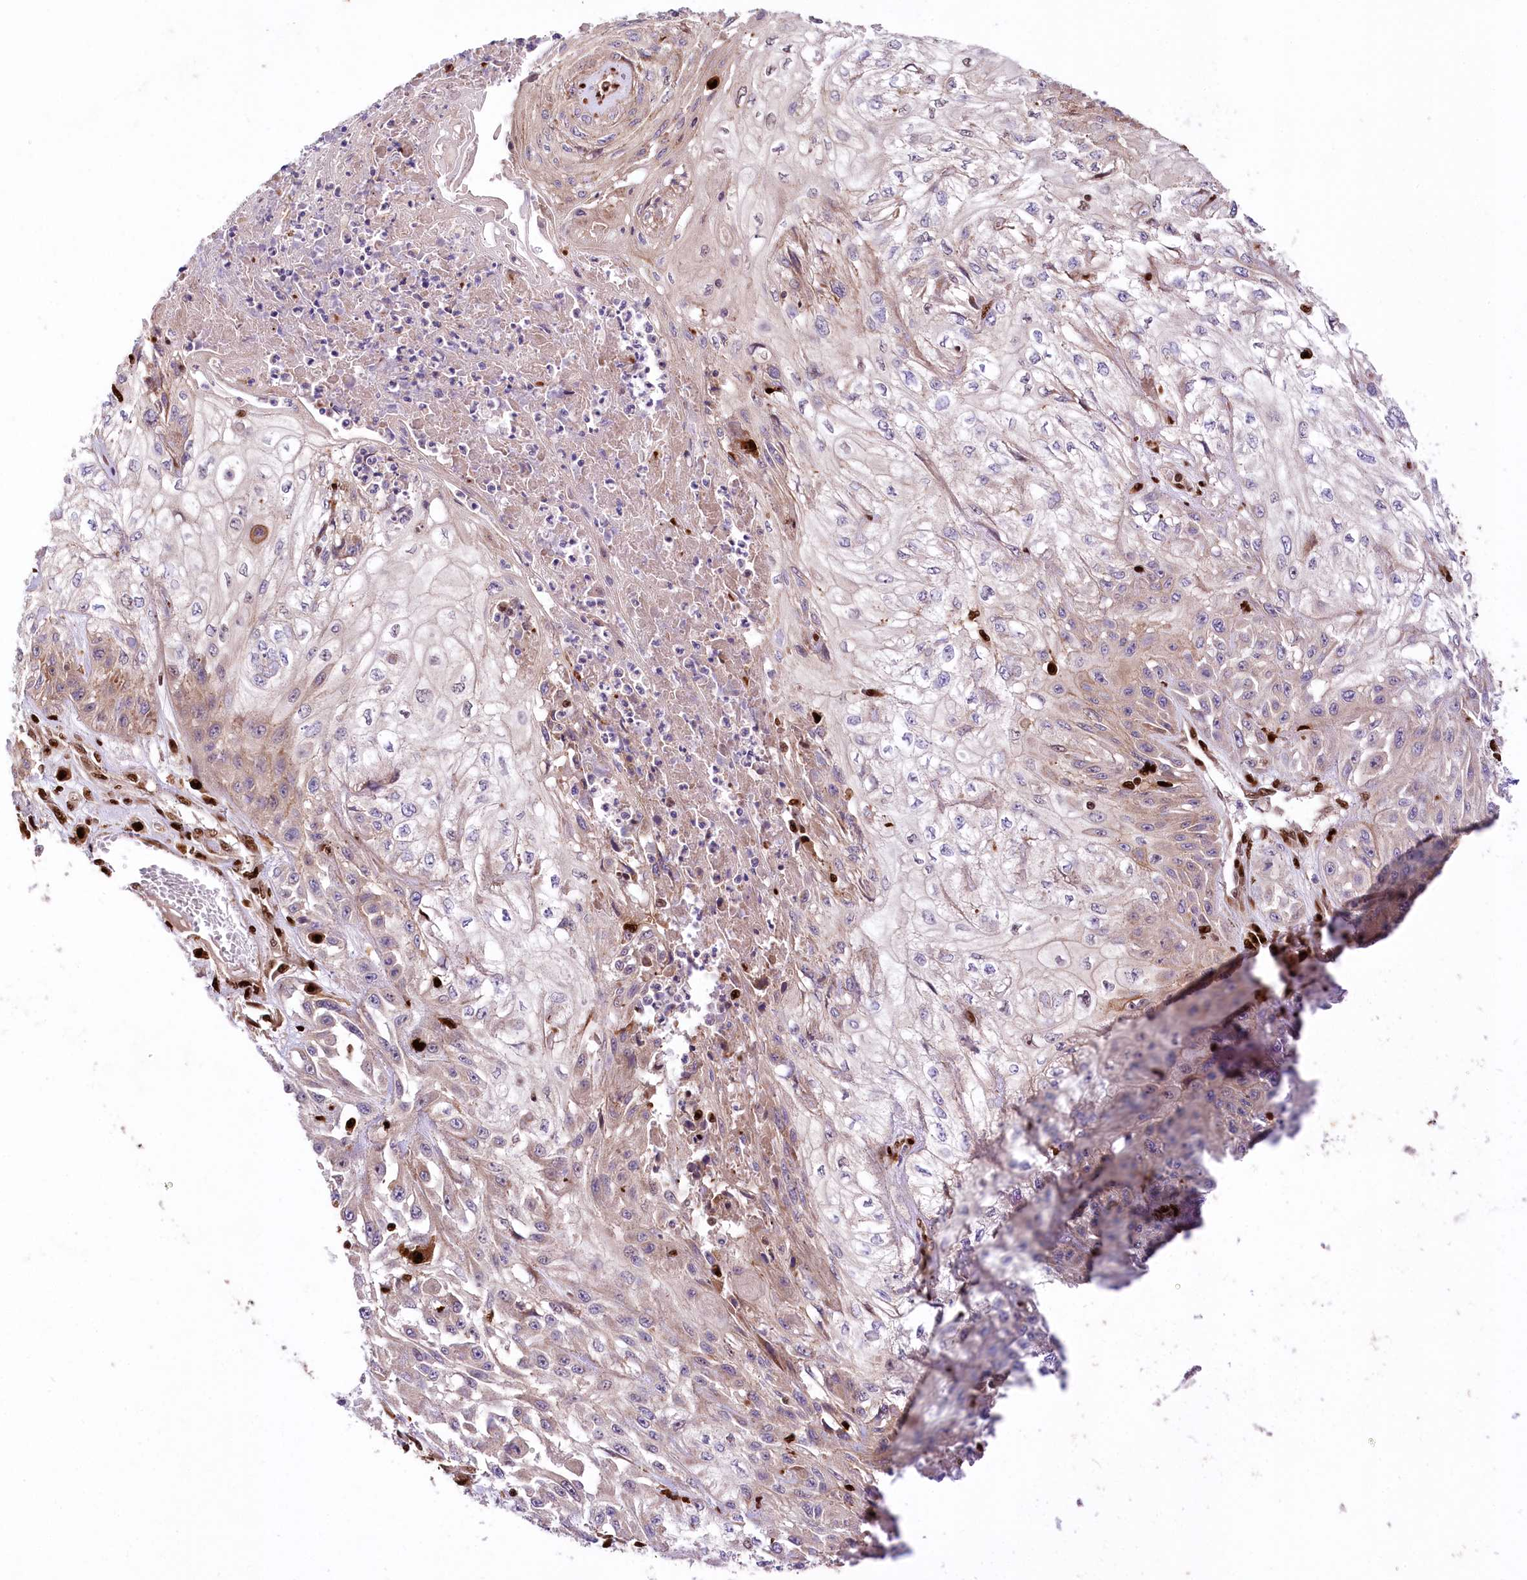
{"staining": {"intensity": "weak", "quantity": "25%-75%", "location": "cytoplasmic/membranous"}, "tissue": "skin cancer", "cell_type": "Tumor cells", "image_type": "cancer", "snomed": [{"axis": "morphology", "description": "Squamous cell carcinoma, NOS"}, {"axis": "morphology", "description": "Squamous cell carcinoma, metastatic, NOS"}, {"axis": "topography", "description": "Skin"}, {"axis": "topography", "description": "Lymph node"}], "caption": "A photomicrograph of squamous cell carcinoma (skin) stained for a protein demonstrates weak cytoplasmic/membranous brown staining in tumor cells. The staining was performed using DAB to visualize the protein expression in brown, while the nuclei were stained in blue with hematoxylin (Magnification: 20x).", "gene": "FIGN", "patient": {"sex": "male", "age": 75}}